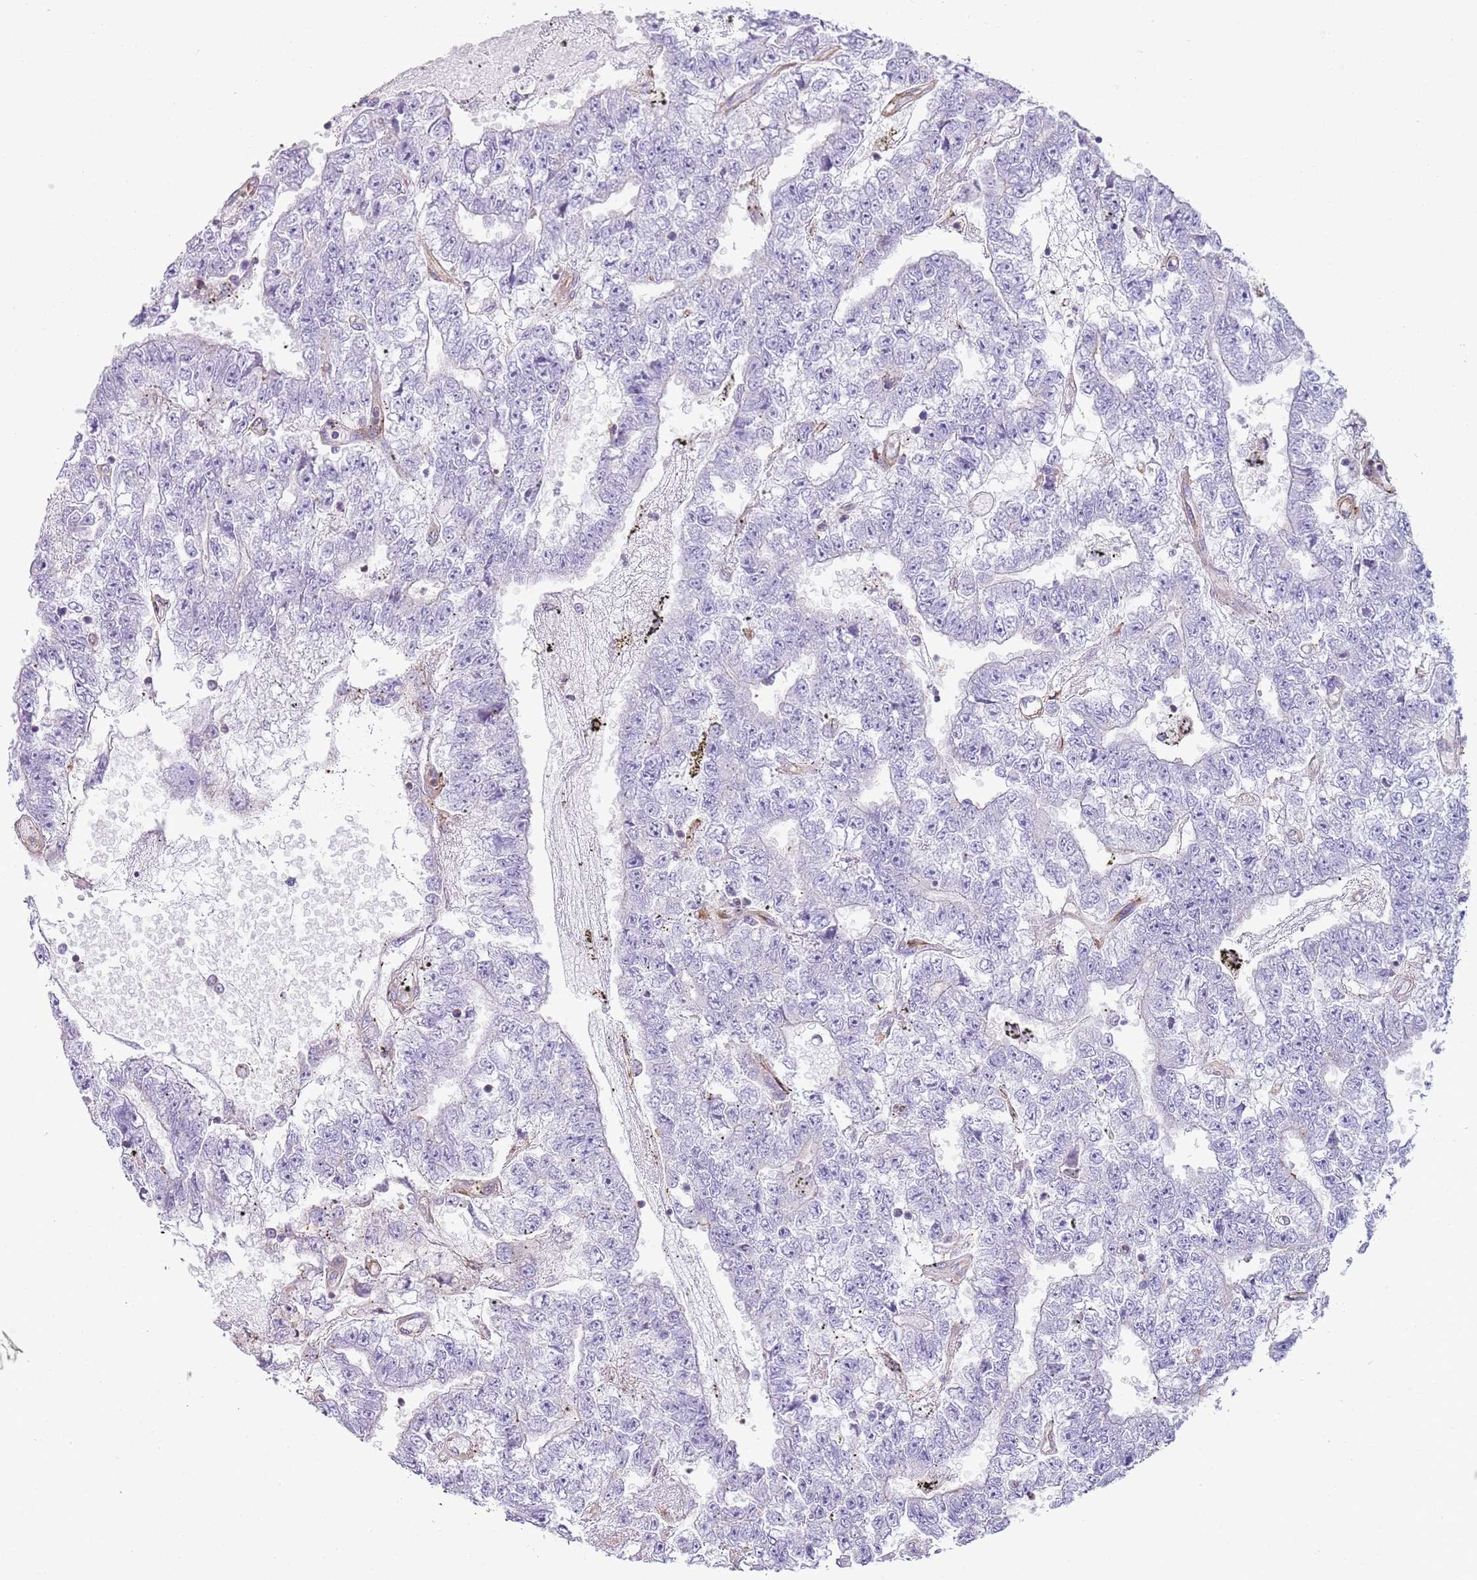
{"staining": {"intensity": "negative", "quantity": "none", "location": "none"}, "tissue": "testis cancer", "cell_type": "Tumor cells", "image_type": "cancer", "snomed": [{"axis": "morphology", "description": "Carcinoma, Embryonal, NOS"}, {"axis": "topography", "description": "Testis"}], "caption": "IHC of testis embryonal carcinoma reveals no staining in tumor cells.", "gene": "GNAI3", "patient": {"sex": "male", "age": 25}}